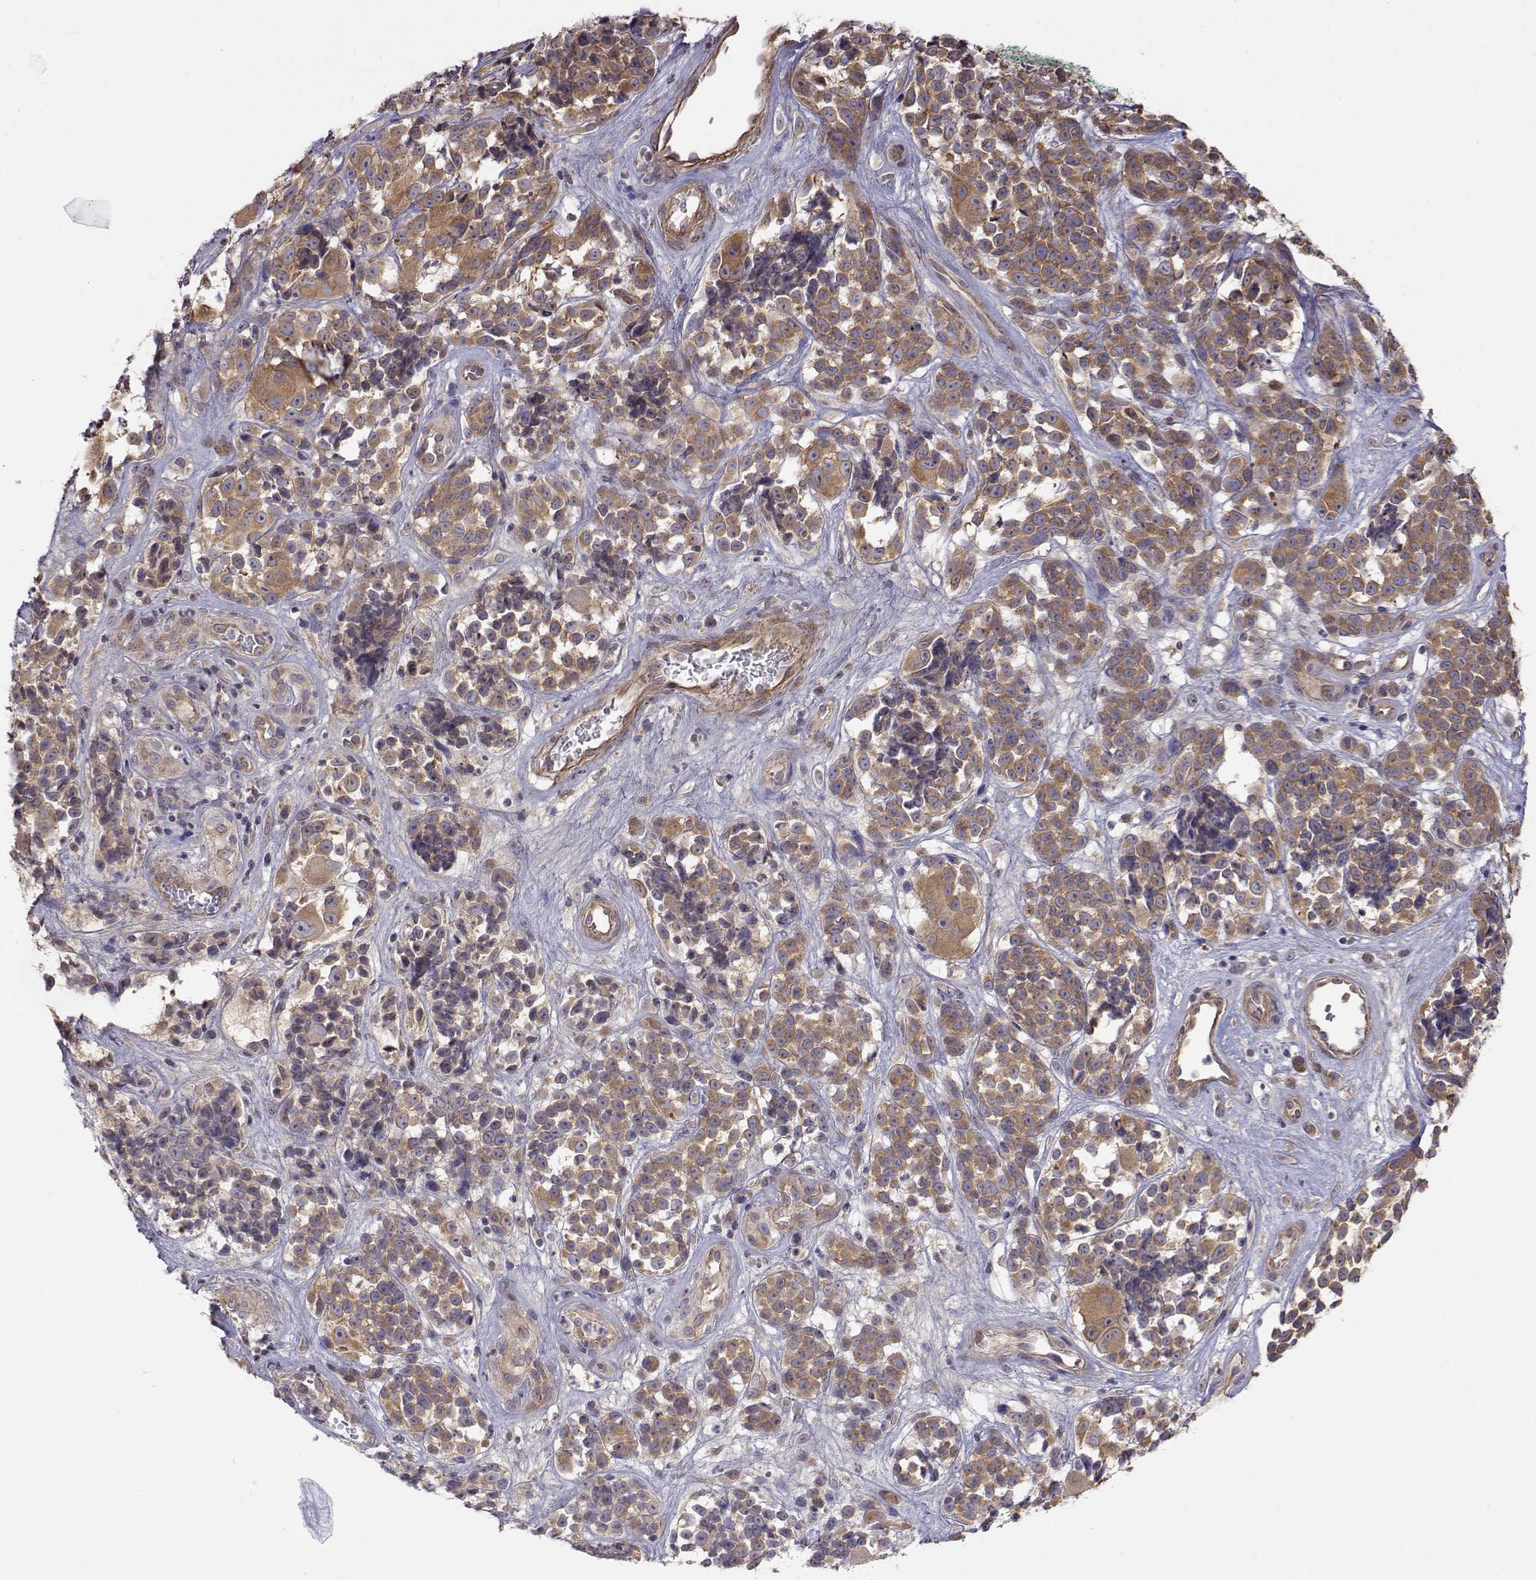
{"staining": {"intensity": "moderate", "quantity": ">75%", "location": "cytoplasmic/membranous"}, "tissue": "melanoma", "cell_type": "Tumor cells", "image_type": "cancer", "snomed": [{"axis": "morphology", "description": "Malignant melanoma, NOS"}, {"axis": "topography", "description": "Skin"}], "caption": "Human malignant melanoma stained for a protein (brown) shows moderate cytoplasmic/membranous positive expression in about >75% of tumor cells.", "gene": "PAIP1", "patient": {"sex": "female", "age": 88}}